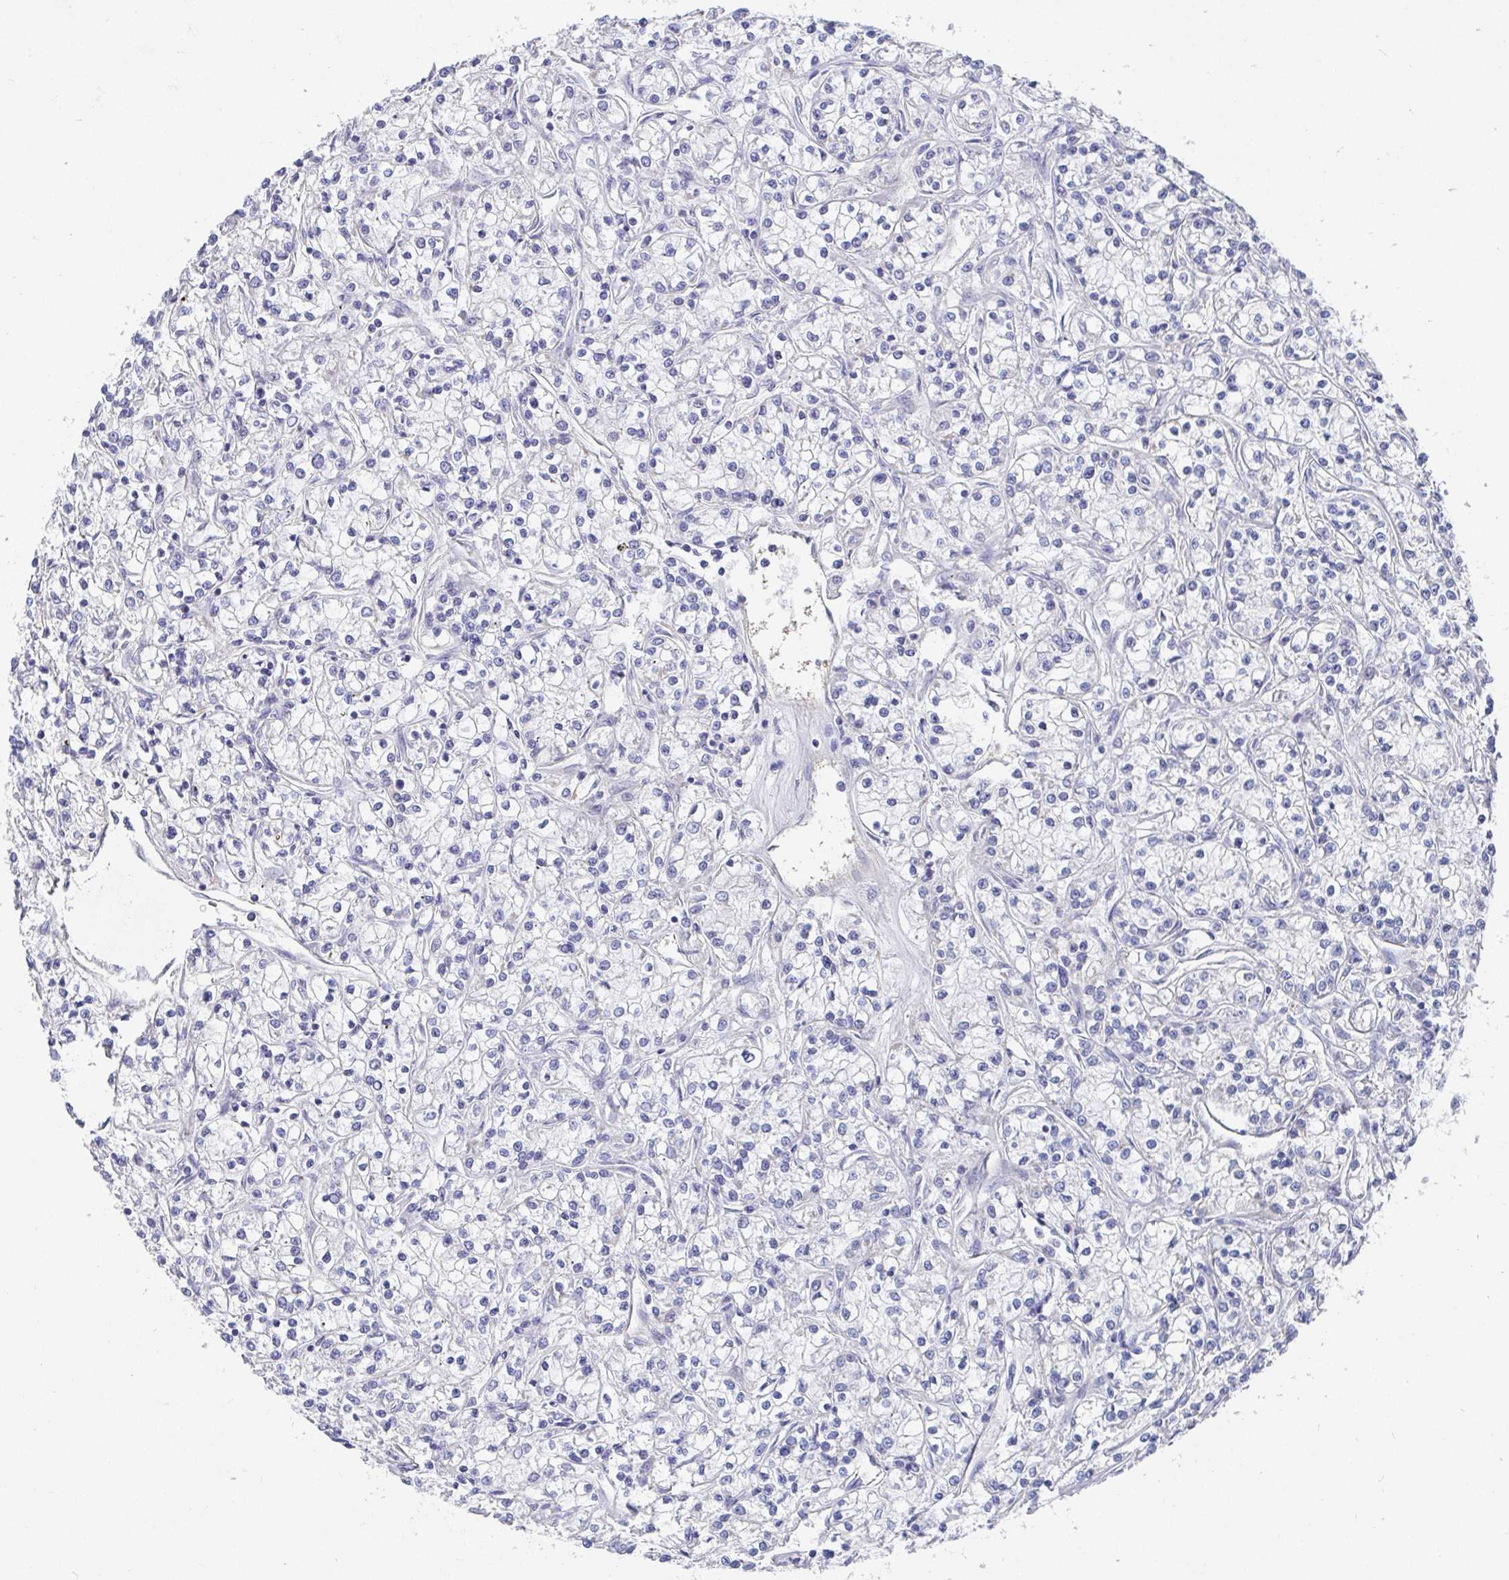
{"staining": {"intensity": "negative", "quantity": "none", "location": "none"}, "tissue": "renal cancer", "cell_type": "Tumor cells", "image_type": "cancer", "snomed": [{"axis": "morphology", "description": "Adenocarcinoma, NOS"}, {"axis": "topography", "description": "Kidney"}], "caption": "Protein analysis of renal cancer (adenocarcinoma) exhibits no significant expression in tumor cells.", "gene": "ATP5F1C", "patient": {"sex": "female", "age": 59}}